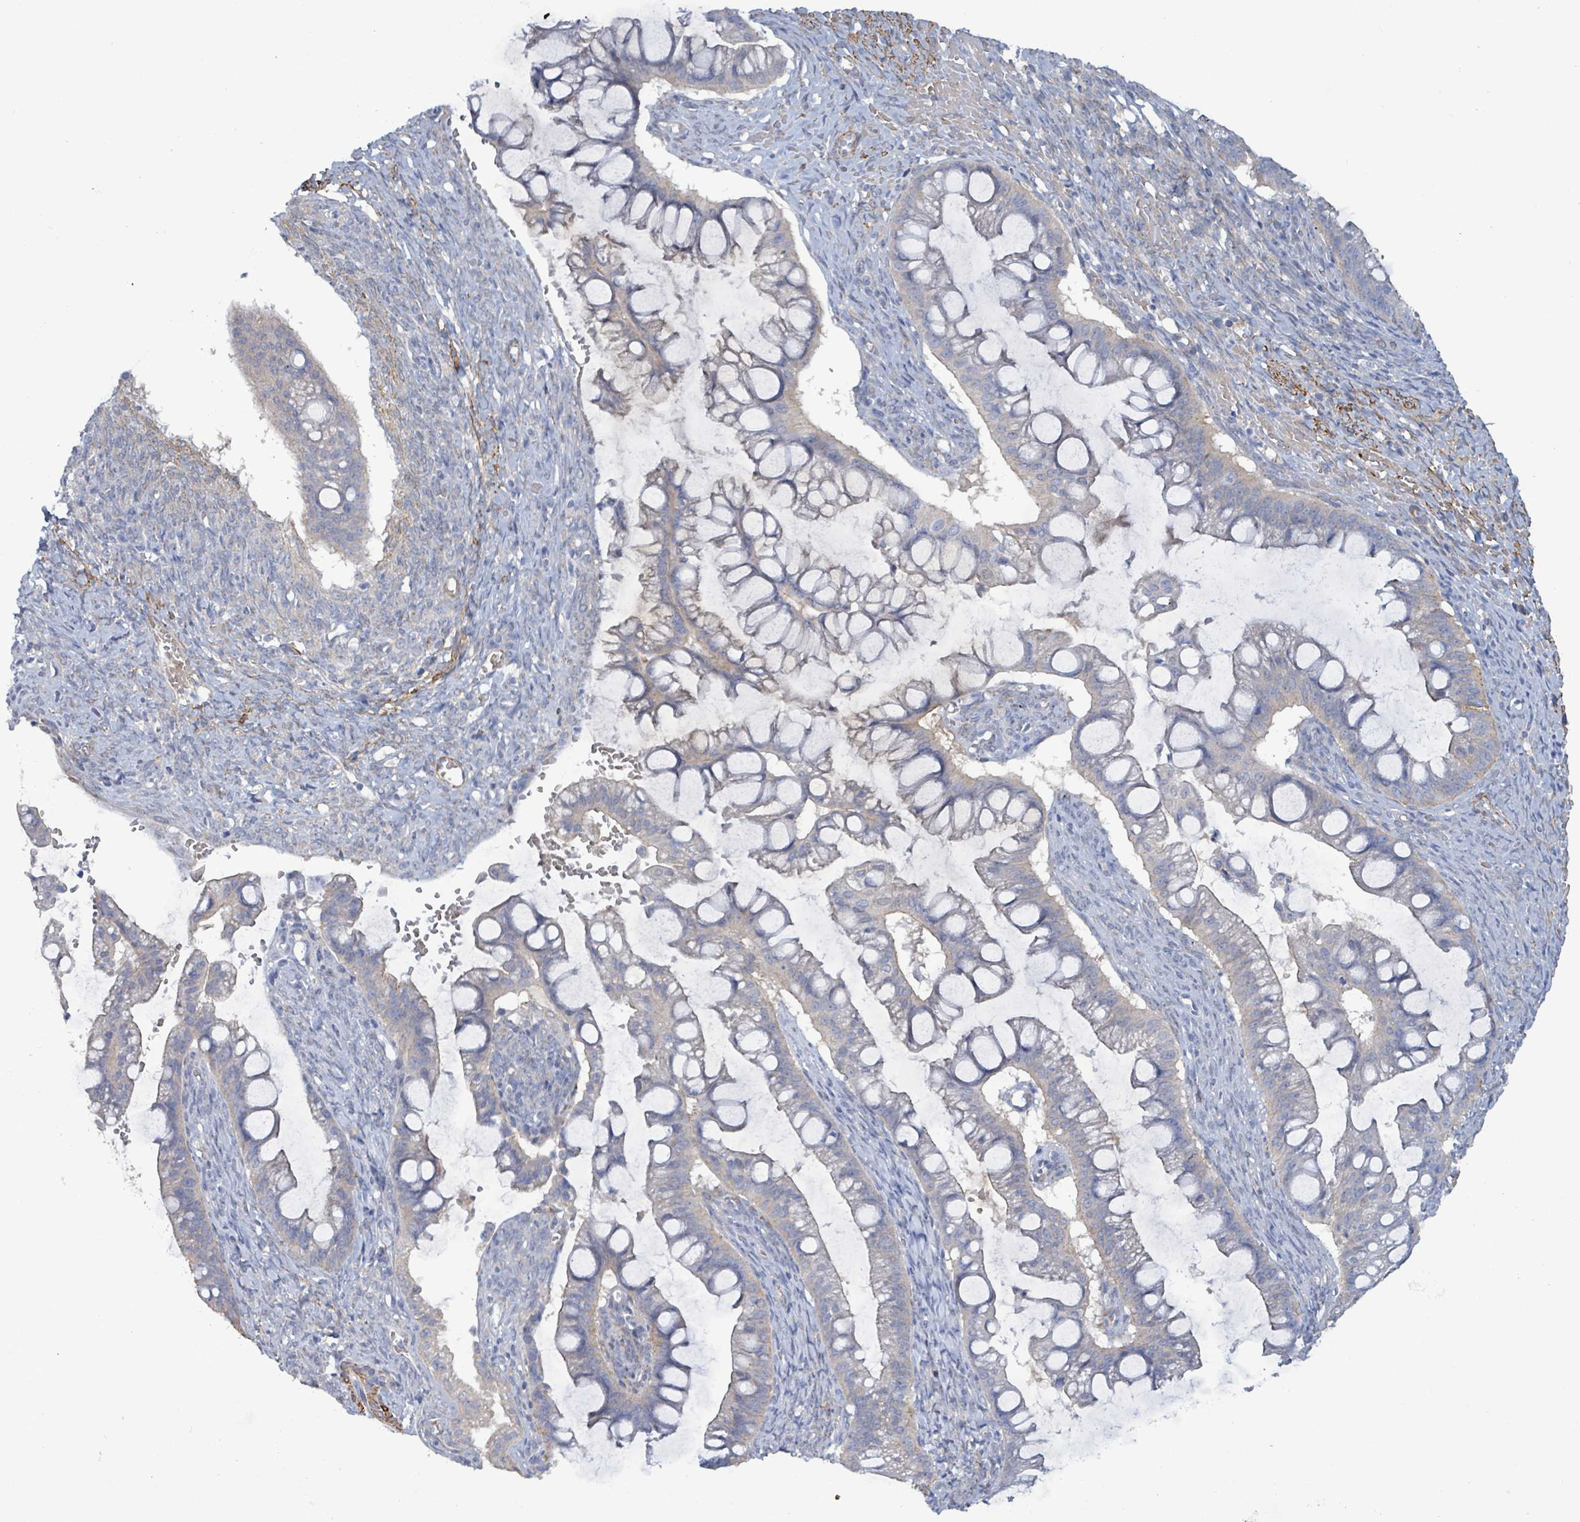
{"staining": {"intensity": "negative", "quantity": "none", "location": "none"}, "tissue": "ovarian cancer", "cell_type": "Tumor cells", "image_type": "cancer", "snomed": [{"axis": "morphology", "description": "Cystadenocarcinoma, mucinous, NOS"}, {"axis": "topography", "description": "Ovary"}], "caption": "Immunohistochemistry (IHC) of mucinous cystadenocarcinoma (ovarian) shows no positivity in tumor cells.", "gene": "DMRTC1B", "patient": {"sex": "female", "age": 73}}